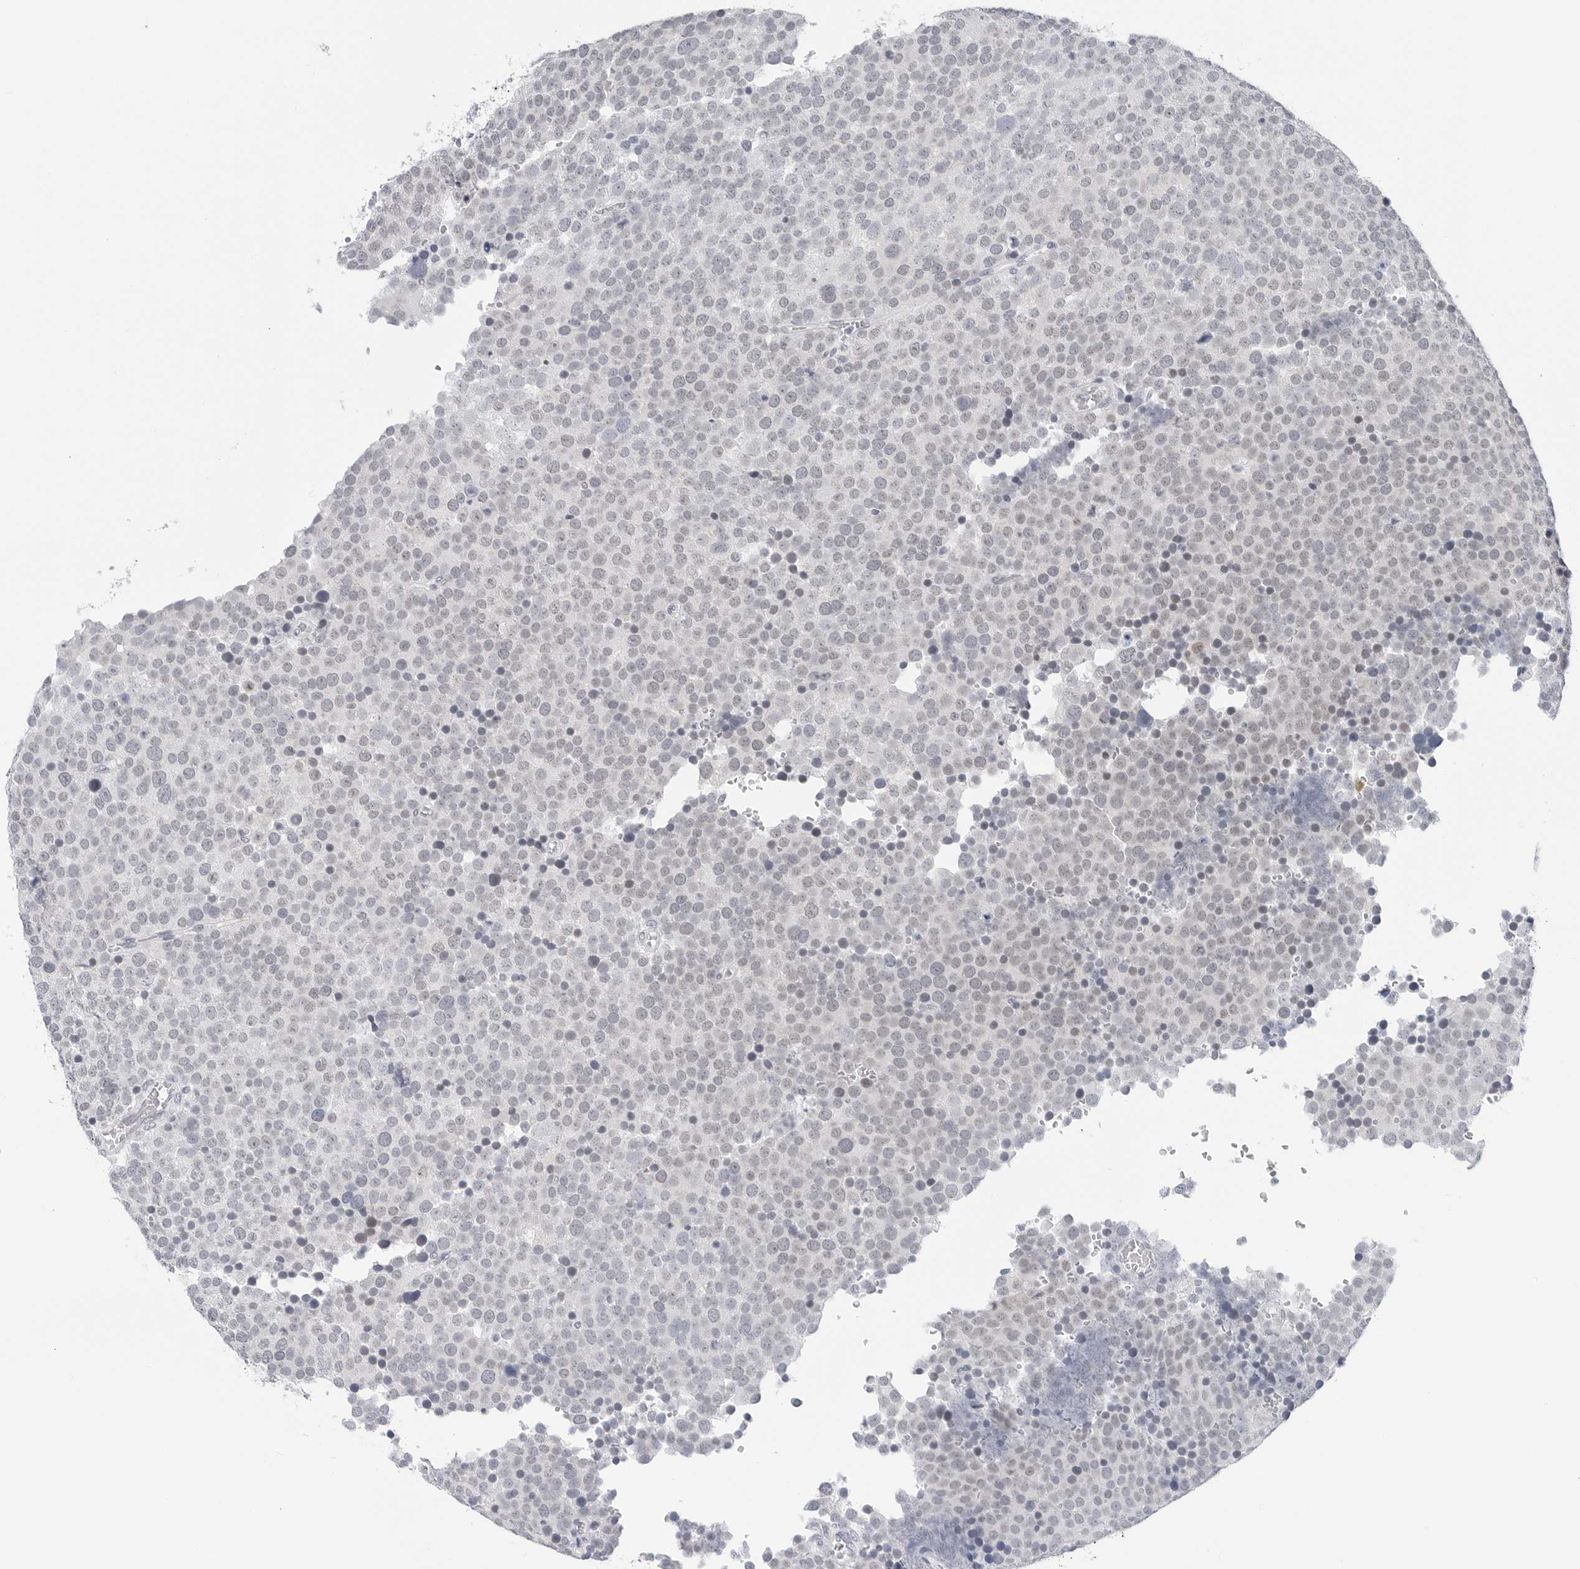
{"staining": {"intensity": "negative", "quantity": "none", "location": "none"}, "tissue": "testis cancer", "cell_type": "Tumor cells", "image_type": "cancer", "snomed": [{"axis": "morphology", "description": "Seminoma, NOS"}, {"axis": "topography", "description": "Testis"}], "caption": "An IHC image of seminoma (testis) is shown. There is no staining in tumor cells of seminoma (testis). (Immunohistochemistry (ihc), brightfield microscopy, high magnification).", "gene": "HSPB7", "patient": {"sex": "male", "age": 71}}